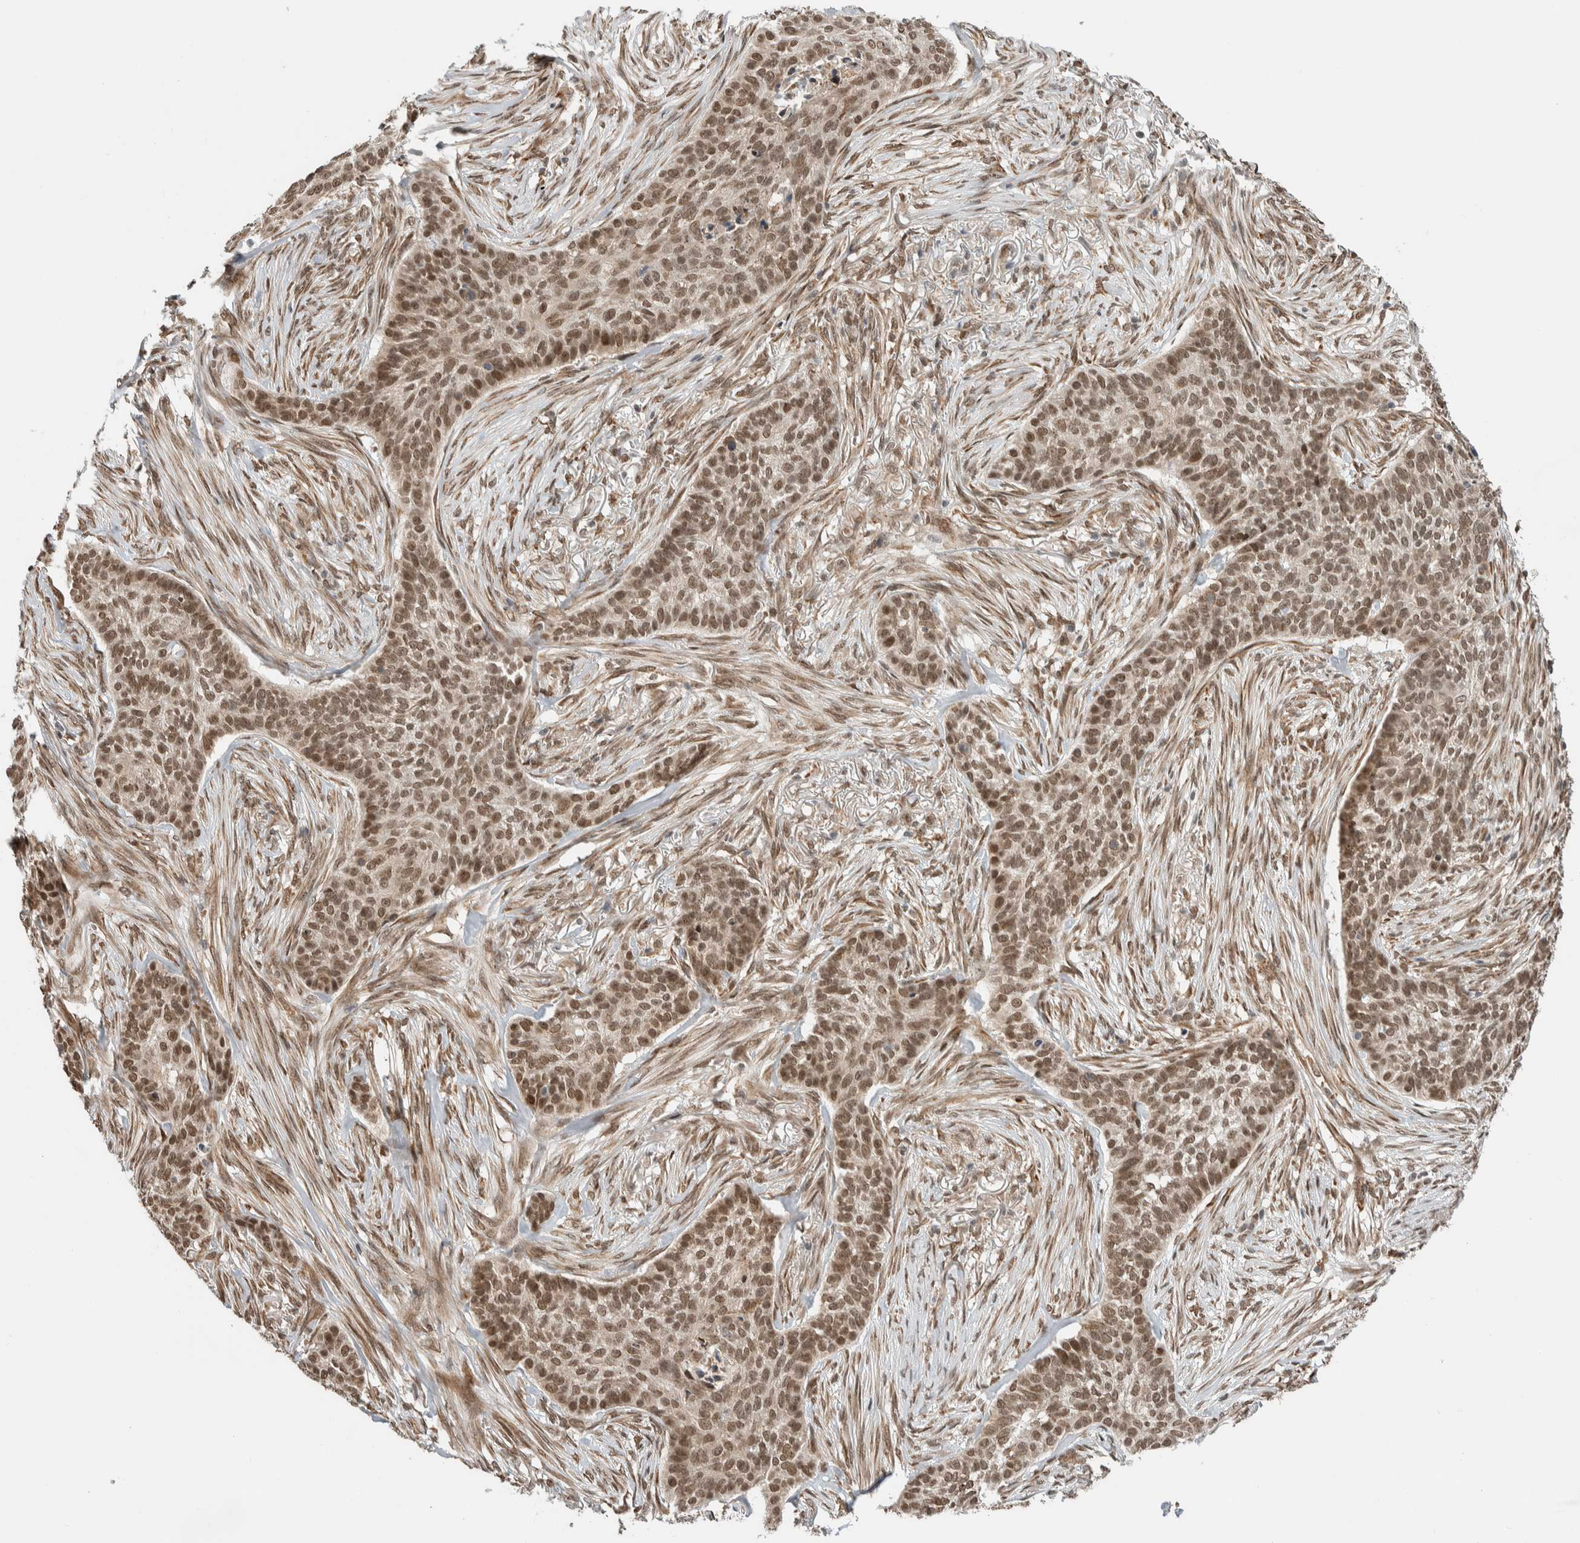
{"staining": {"intensity": "moderate", "quantity": ">75%", "location": "cytoplasmic/membranous,nuclear"}, "tissue": "skin cancer", "cell_type": "Tumor cells", "image_type": "cancer", "snomed": [{"axis": "morphology", "description": "Basal cell carcinoma"}, {"axis": "topography", "description": "Skin"}], "caption": "IHC histopathology image of neoplastic tissue: skin cancer stained using IHC exhibits medium levels of moderate protein expression localized specifically in the cytoplasmic/membranous and nuclear of tumor cells, appearing as a cytoplasmic/membranous and nuclear brown color.", "gene": "TNRC18", "patient": {"sex": "male", "age": 85}}